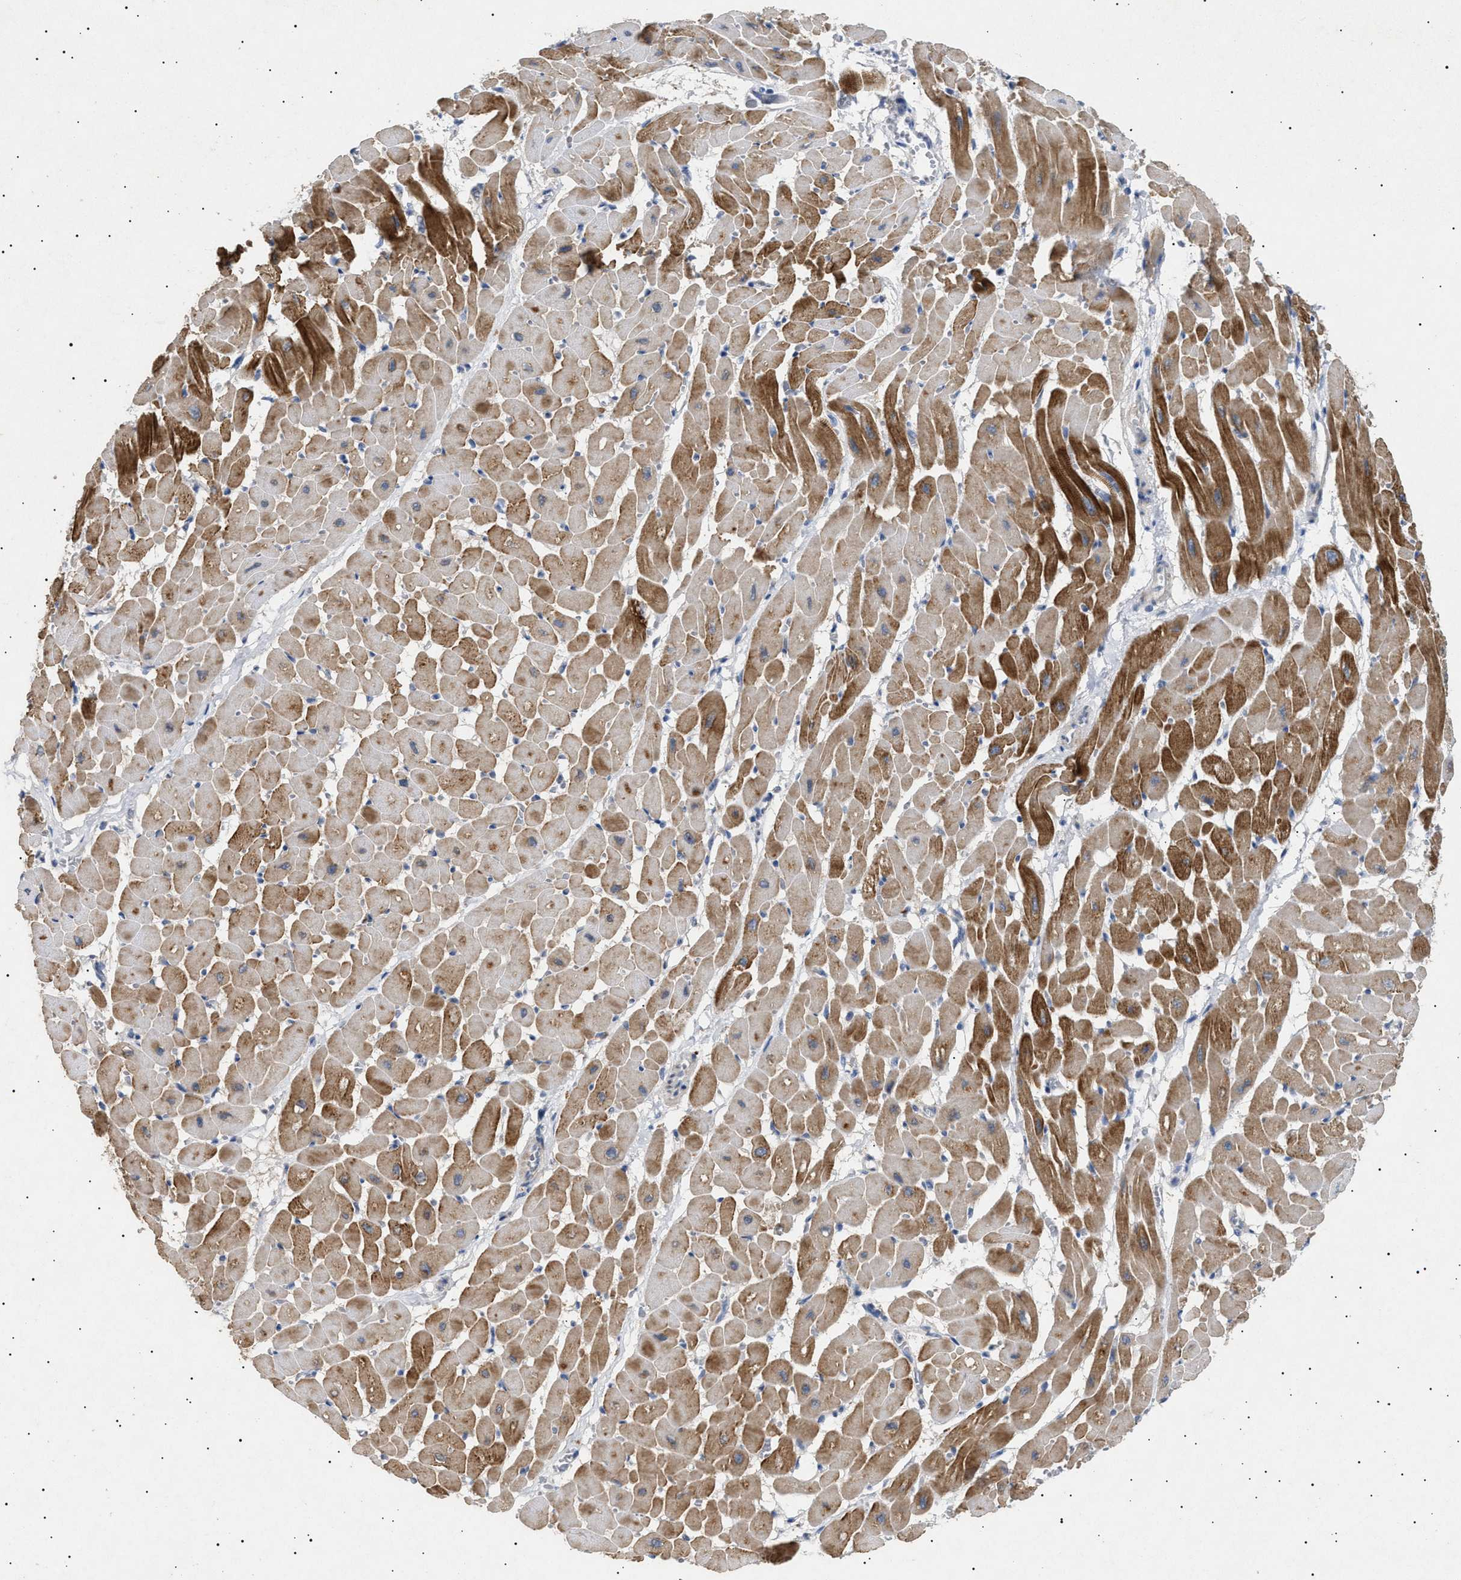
{"staining": {"intensity": "moderate", "quantity": "25%-75%", "location": "cytoplasmic/membranous"}, "tissue": "heart muscle", "cell_type": "Cardiomyocytes", "image_type": "normal", "snomed": [{"axis": "morphology", "description": "Normal tissue, NOS"}, {"axis": "topography", "description": "Heart"}], "caption": "Immunohistochemical staining of normal human heart muscle reveals medium levels of moderate cytoplasmic/membranous positivity in approximately 25%-75% of cardiomyocytes. (brown staining indicates protein expression, while blue staining denotes nuclei).", "gene": "SIRT5", "patient": {"sex": "male", "age": 45}}